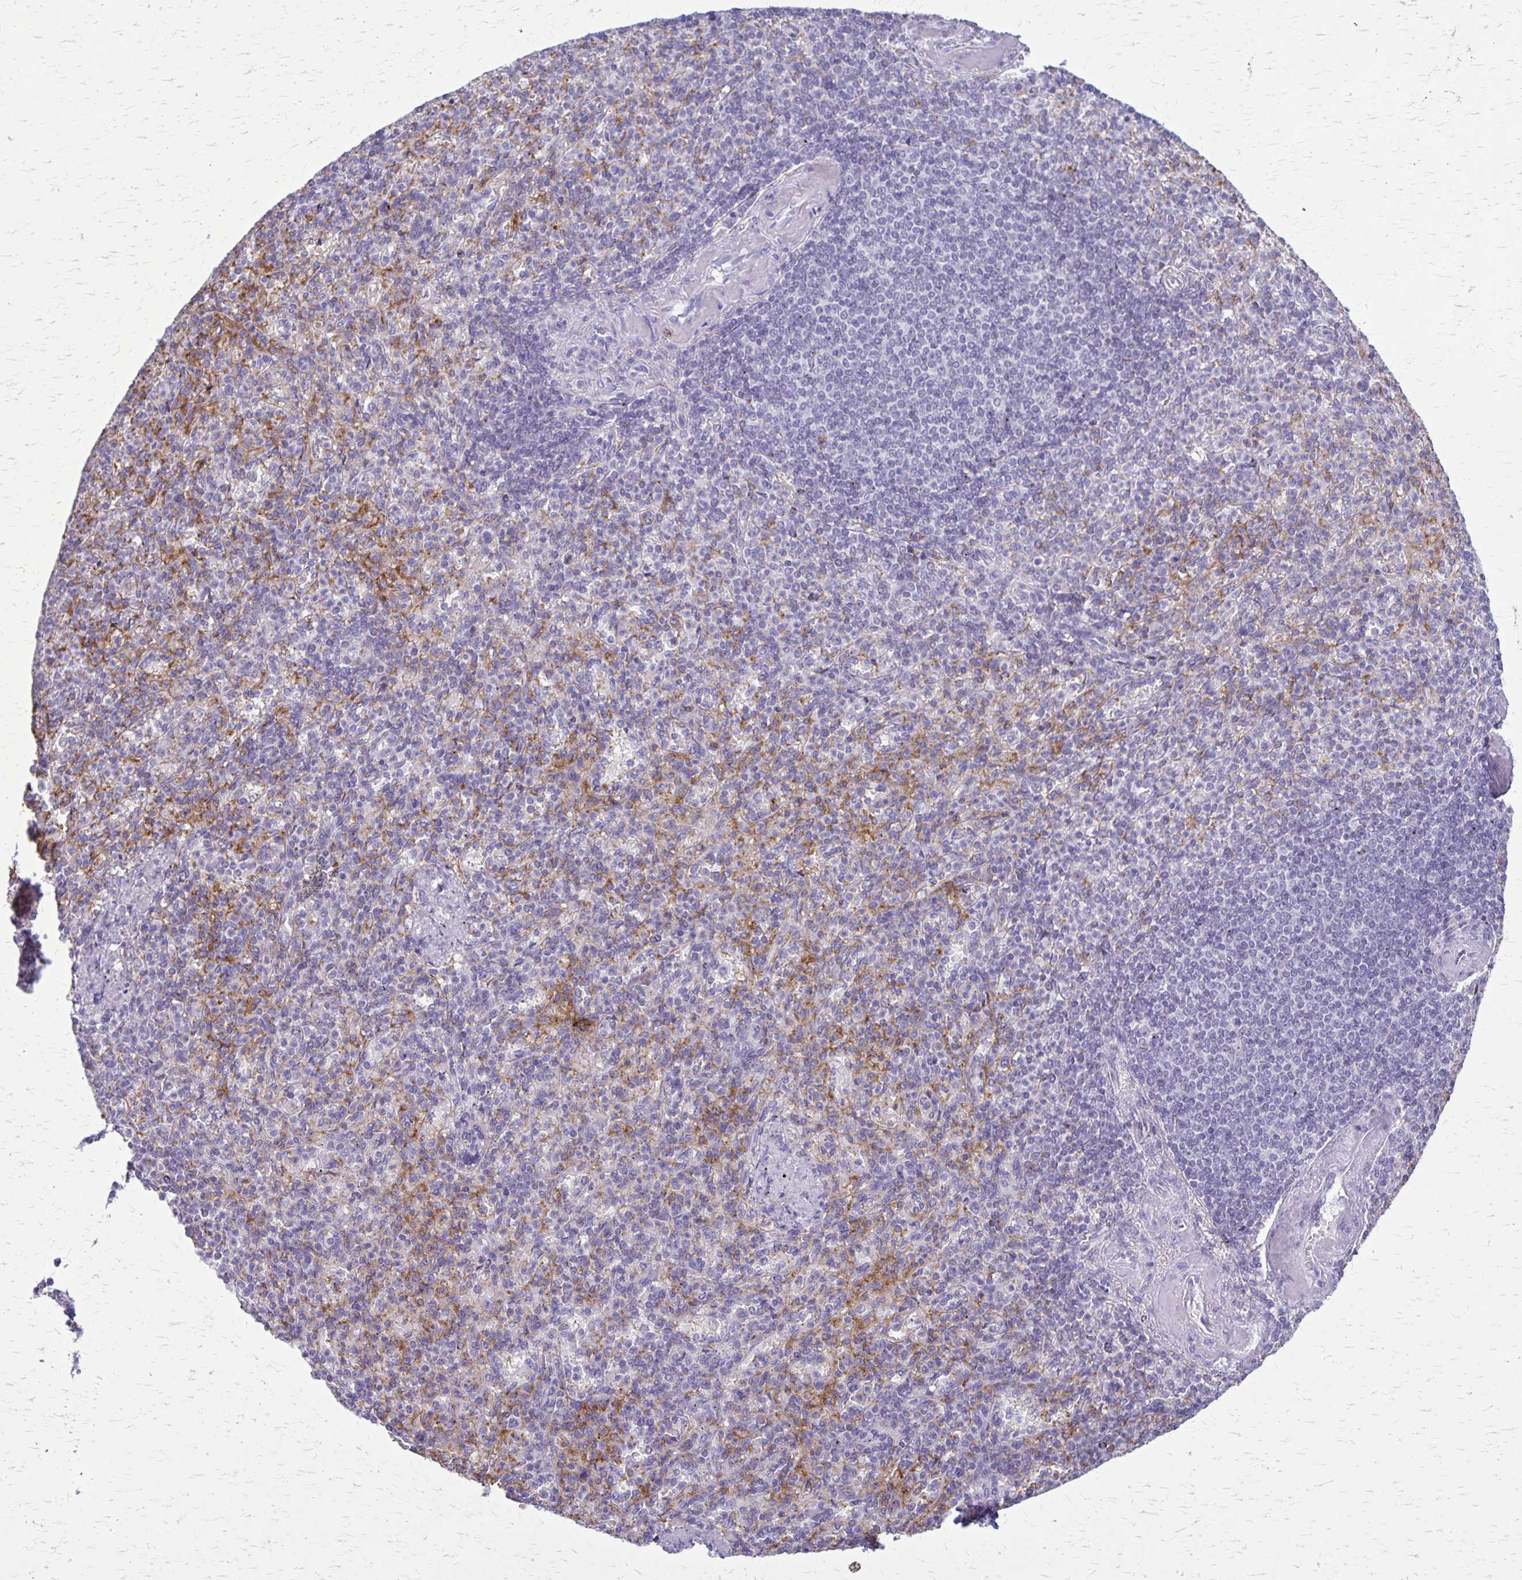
{"staining": {"intensity": "moderate", "quantity": "<25%", "location": "cytoplasmic/membranous"}, "tissue": "spleen", "cell_type": "Cells in red pulp", "image_type": "normal", "snomed": [{"axis": "morphology", "description": "Normal tissue, NOS"}, {"axis": "topography", "description": "Spleen"}], "caption": "Cells in red pulp demonstrate moderate cytoplasmic/membranous expression in about <25% of cells in unremarkable spleen. The staining was performed using DAB, with brown indicating positive protein expression. Nuclei are stained blue with hematoxylin.", "gene": "GP9", "patient": {"sex": "female", "age": 74}}